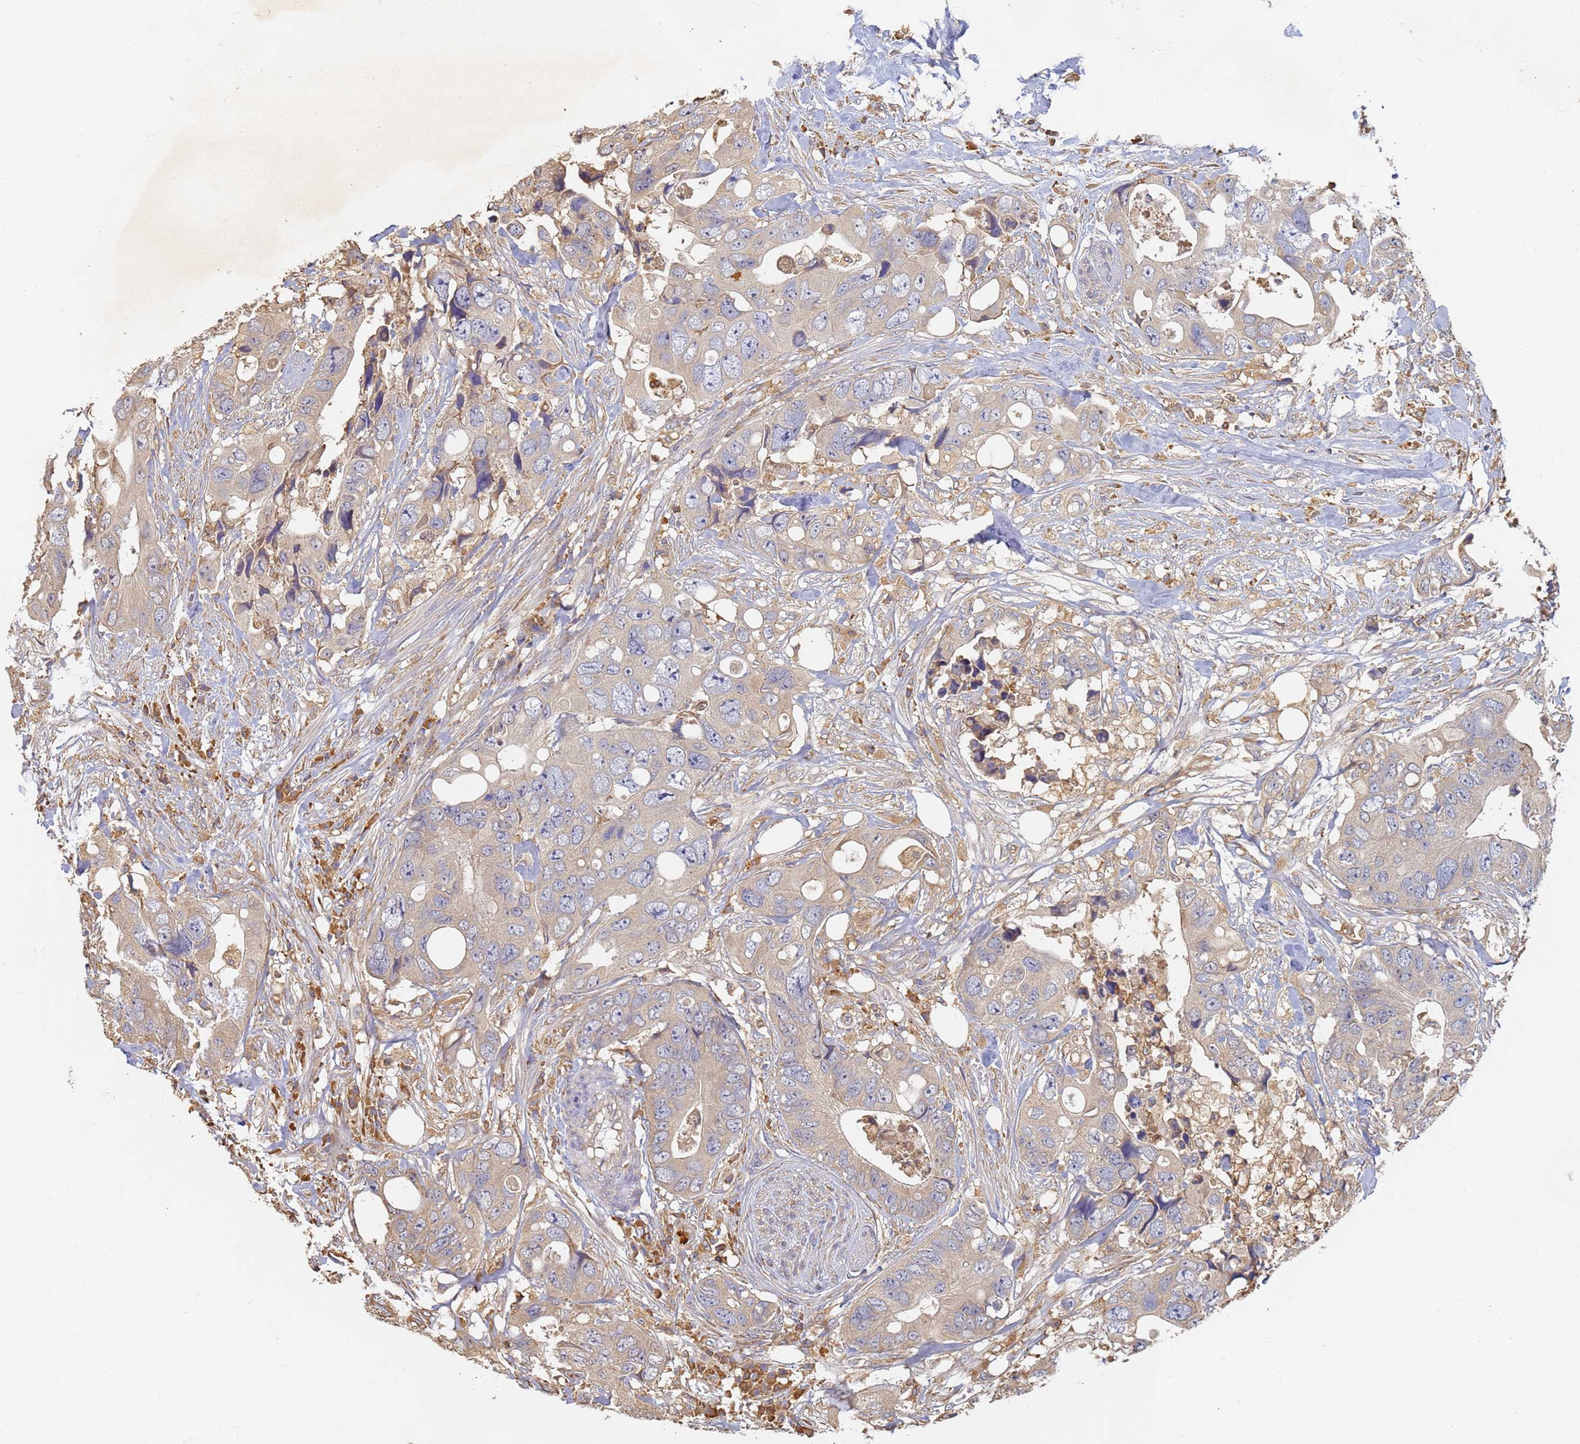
{"staining": {"intensity": "weak", "quantity": "<25%", "location": "cytoplasmic/membranous"}, "tissue": "colorectal cancer", "cell_type": "Tumor cells", "image_type": "cancer", "snomed": [{"axis": "morphology", "description": "Adenocarcinoma, NOS"}, {"axis": "topography", "description": "Rectum"}], "caption": "Immunohistochemistry histopathology image of colorectal cancer stained for a protein (brown), which displays no staining in tumor cells.", "gene": "BIN2", "patient": {"sex": "male", "age": 57}}